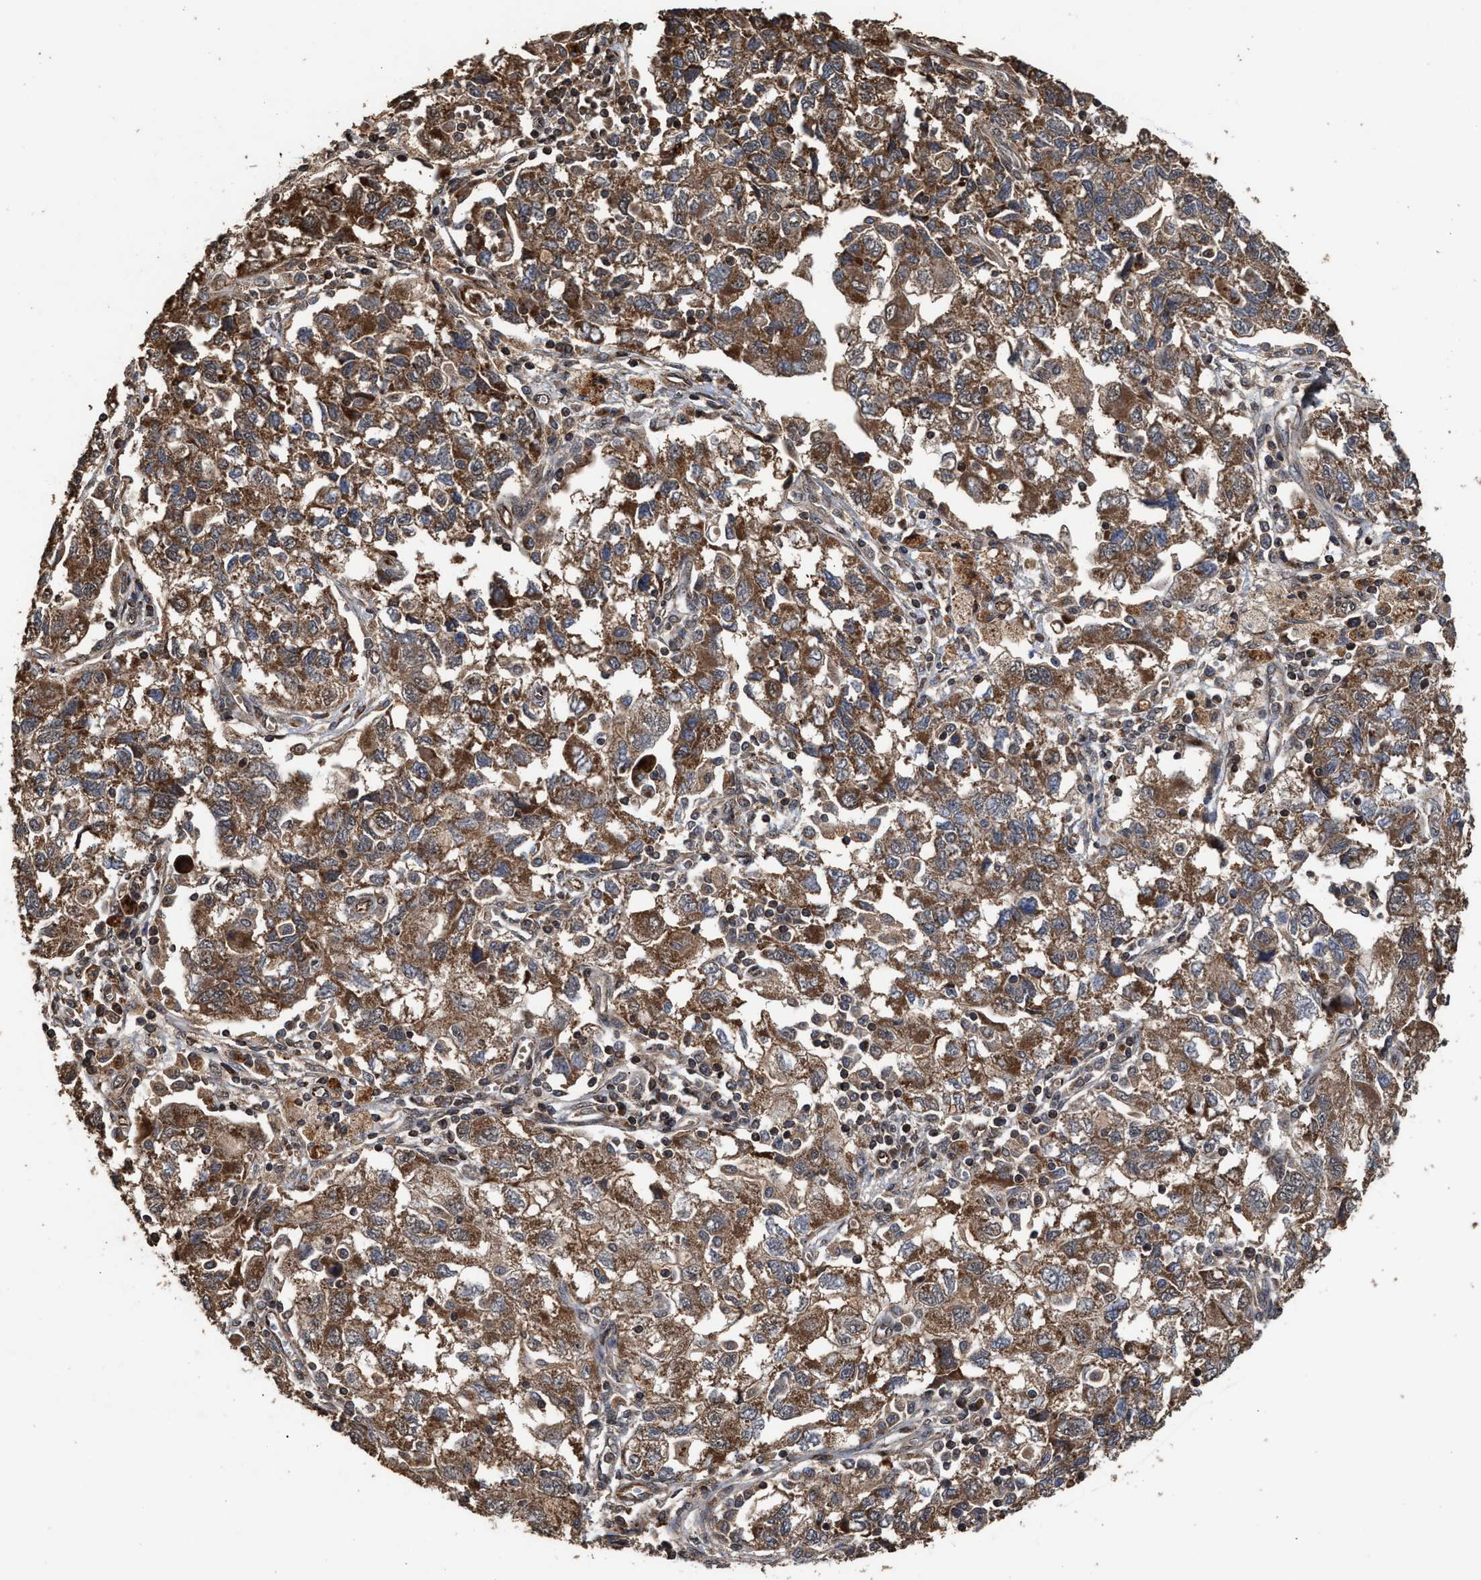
{"staining": {"intensity": "moderate", "quantity": ">75%", "location": "cytoplasmic/membranous"}, "tissue": "ovarian cancer", "cell_type": "Tumor cells", "image_type": "cancer", "snomed": [{"axis": "morphology", "description": "Carcinoma, NOS"}, {"axis": "morphology", "description": "Cystadenocarcinoma, serous, NOS"}, {"axis": "topography", "description": "Ovary"}], "caption": "About >75% of tumor cells in ovarian cancer (carcinoma) display moderate cytoplasmic/membranous protein positivity as visualized by brown immunohistochemical staining.", "gene": "ZNHIT6", "patient": {"sex": "female", "age": 69}}